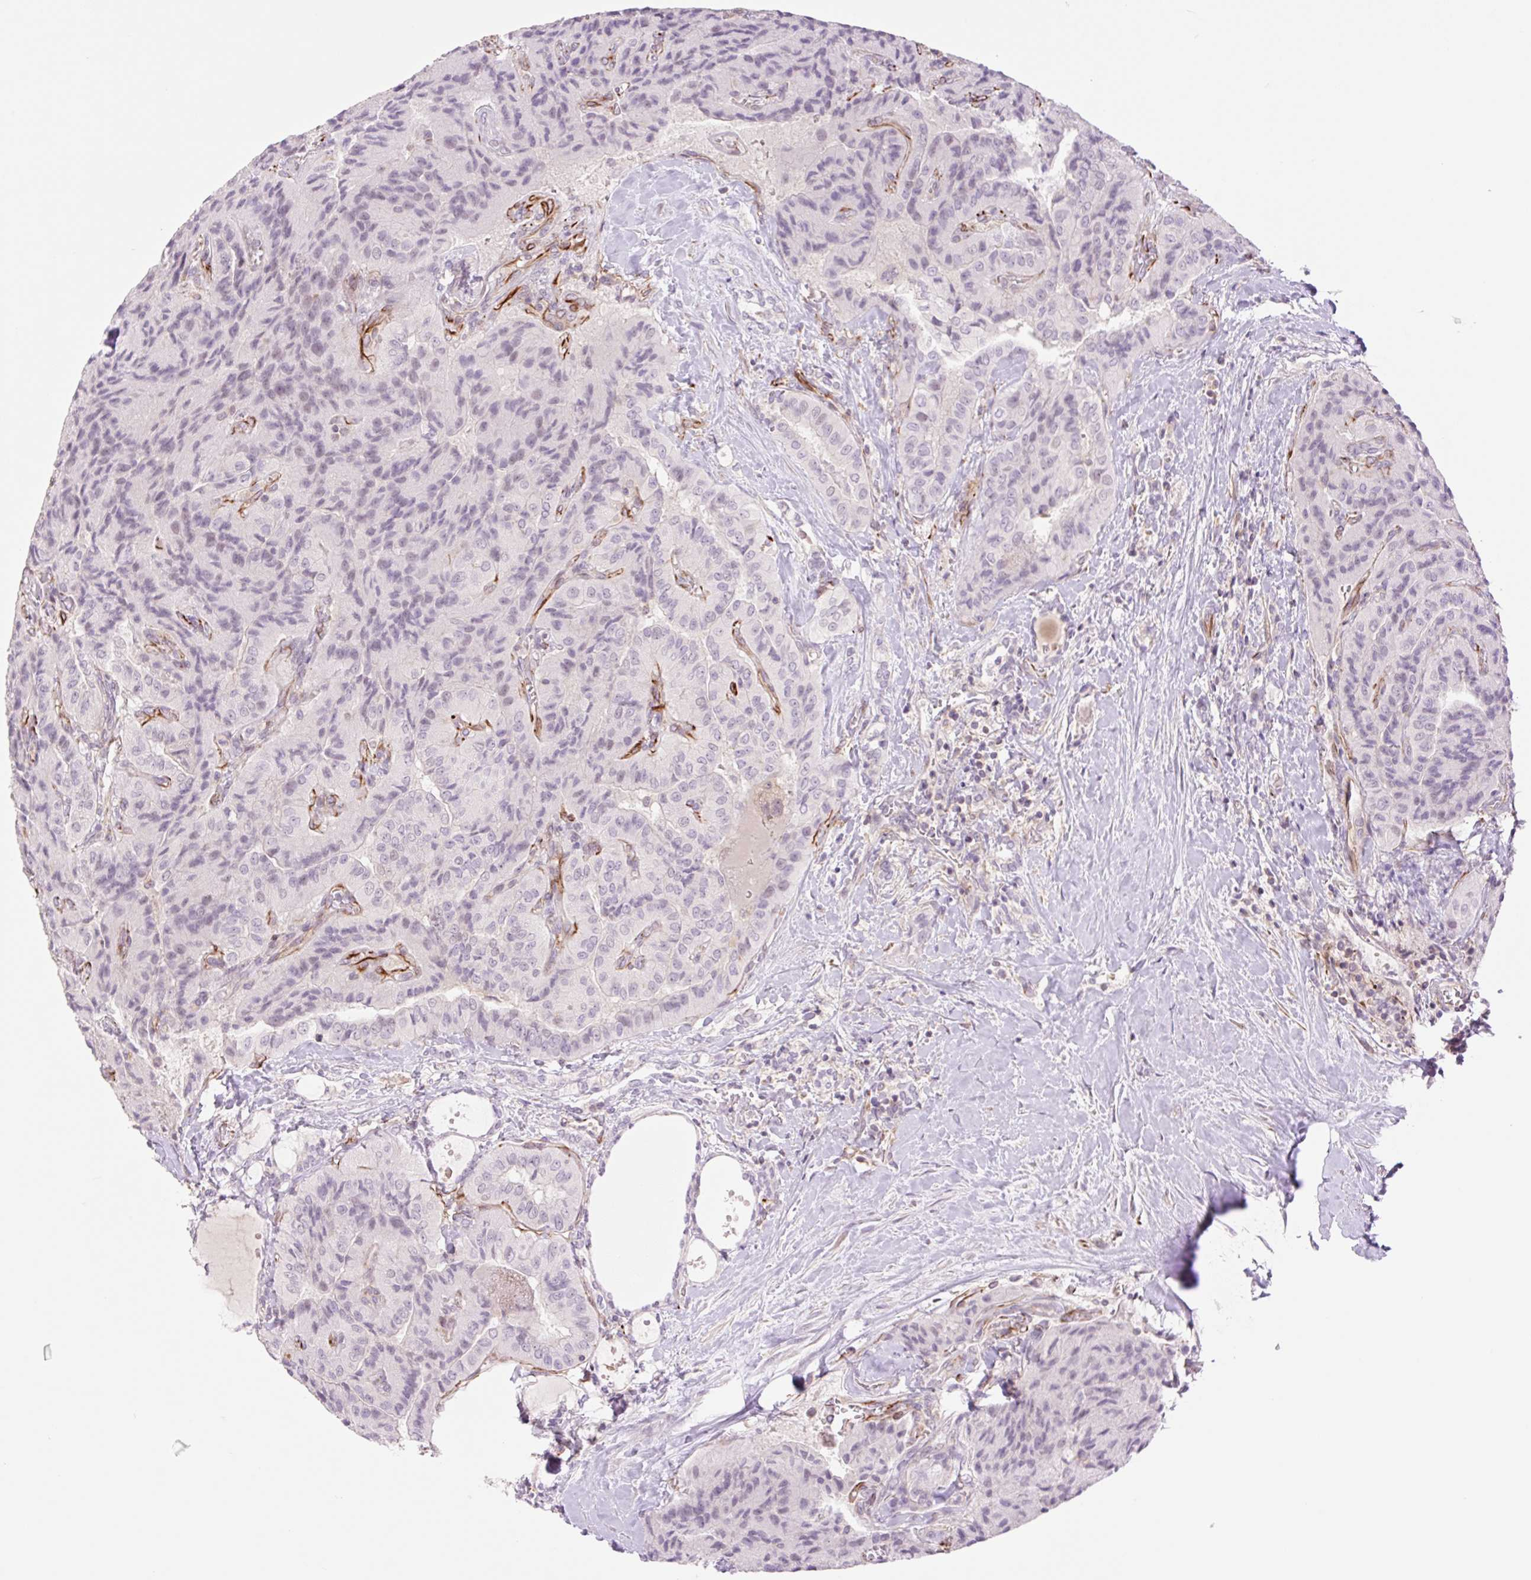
{"staining": {"intensity": "negative", "quantity": "none", "location": "none"}, "tissue": "thyroid cancer", "cell_type": "Tumor cells", "image_type": "cancer", "snomed": [{"axis": "morphology", "description": "Normal tissue, NOS"}, {"axis": "morphology", "description": "Papillary adenocarcinoma, NOS"}, {"axis": "topography", "description": "Thyroid gland"}], "caption": "A photomicrograph of thyroid cancer stained for a protein exhibits no brown staining in tumor cells.", "gene": "ZFYVE21", "patient": {"sex": "female", "age": 59}}